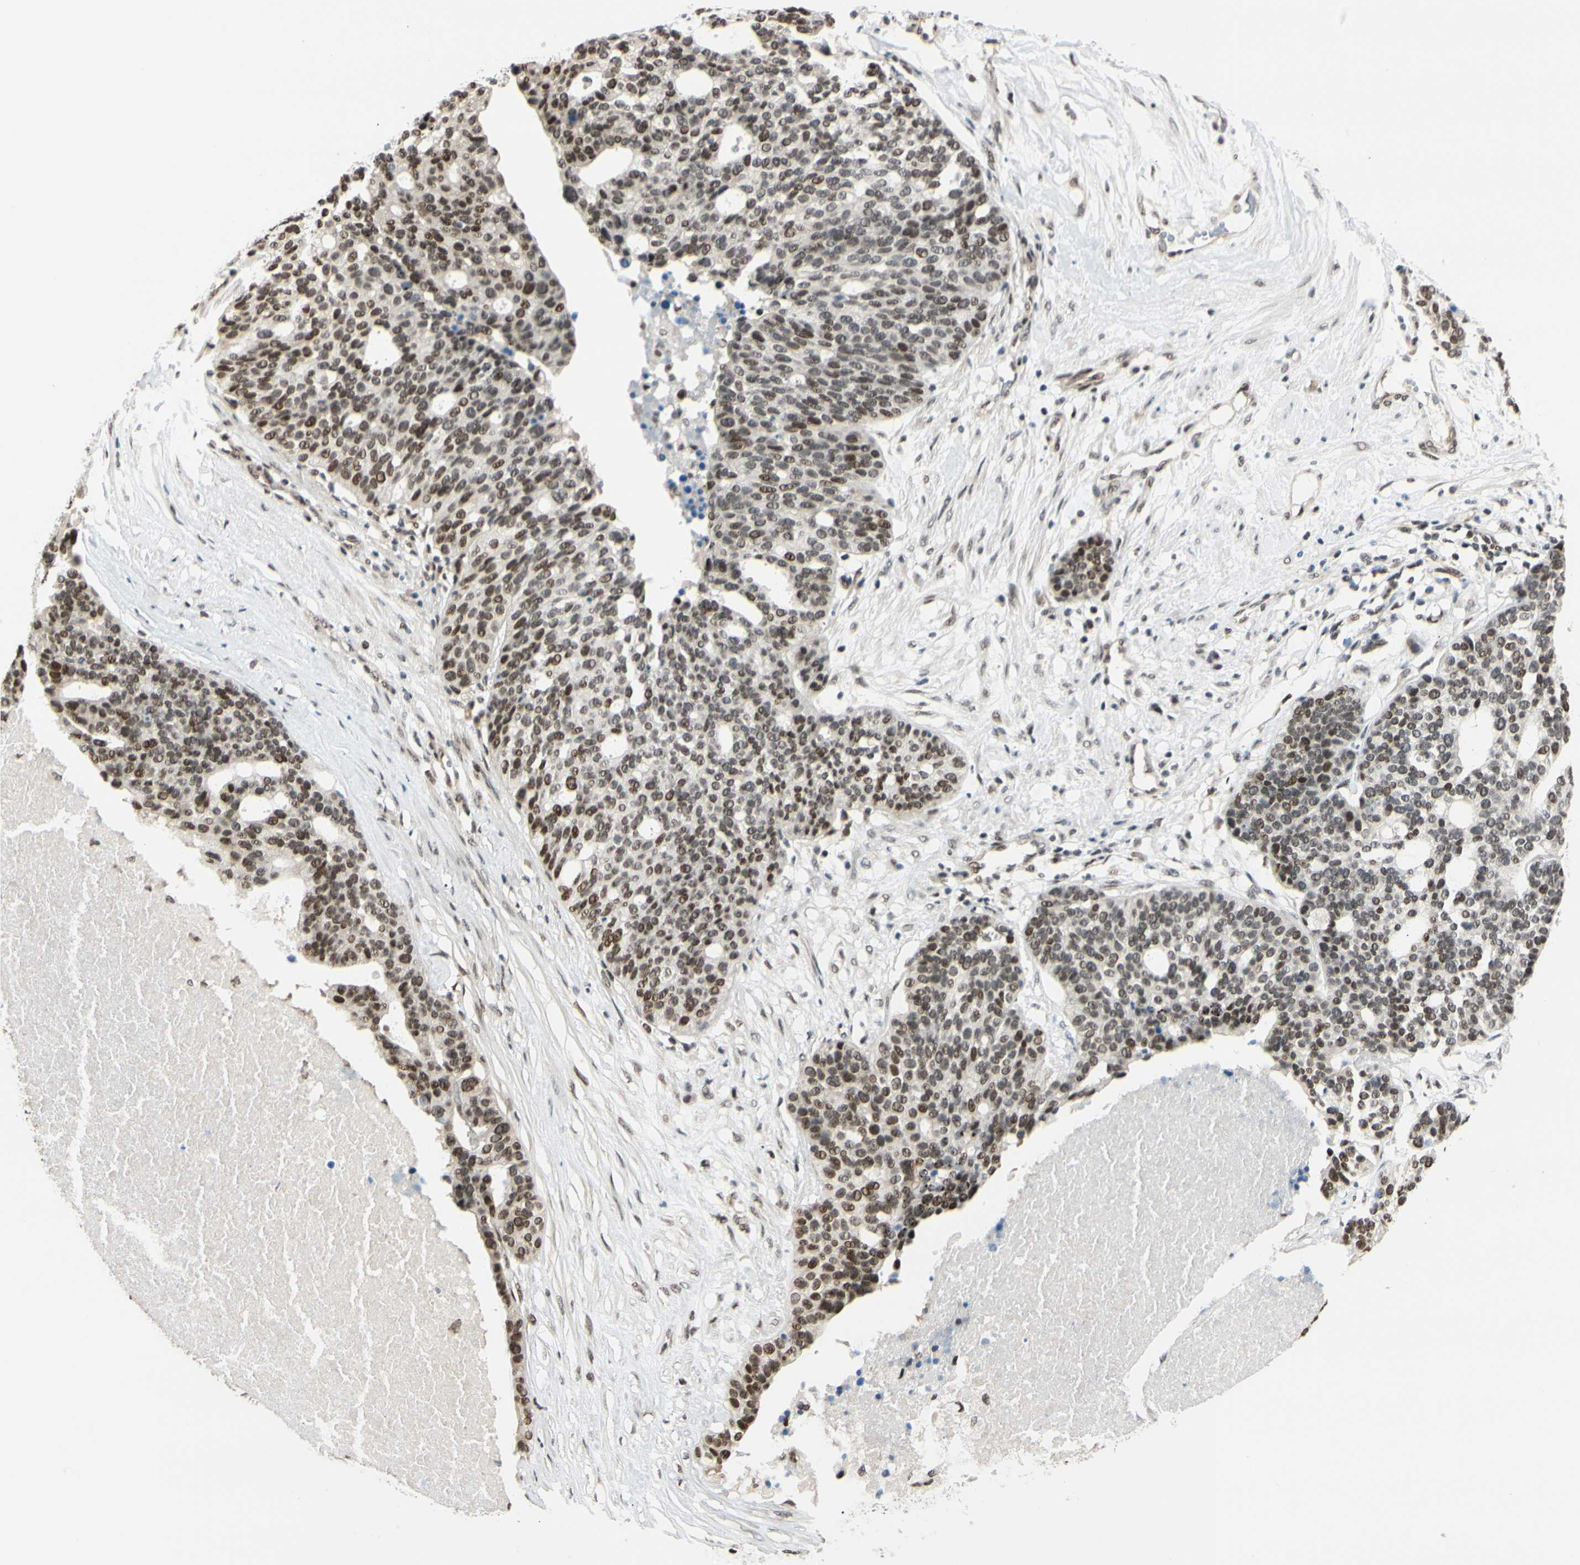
{"staining": {"intensity": "weak", "quantity": ">75%", "location": "nuclear"}, "tissue": "ovarian cancer", "cell_type": "Tumor cells", "image_type": "cancer", "snomed": [{"axis": "morphology", "description": "Cystadenocarcinoma, serous, NOS"}, {"axis": "topography", "description": "Ovary"}], "caption": "This micrograph shows immunohistochemistry (IHC) staining of ovarian cancer (serous cystadenocarcinoma), with low weak nuclear expression in about >75% of tumor cells.", "gene": "SUFU", "patient": {"sex": "female", "age": 59}}